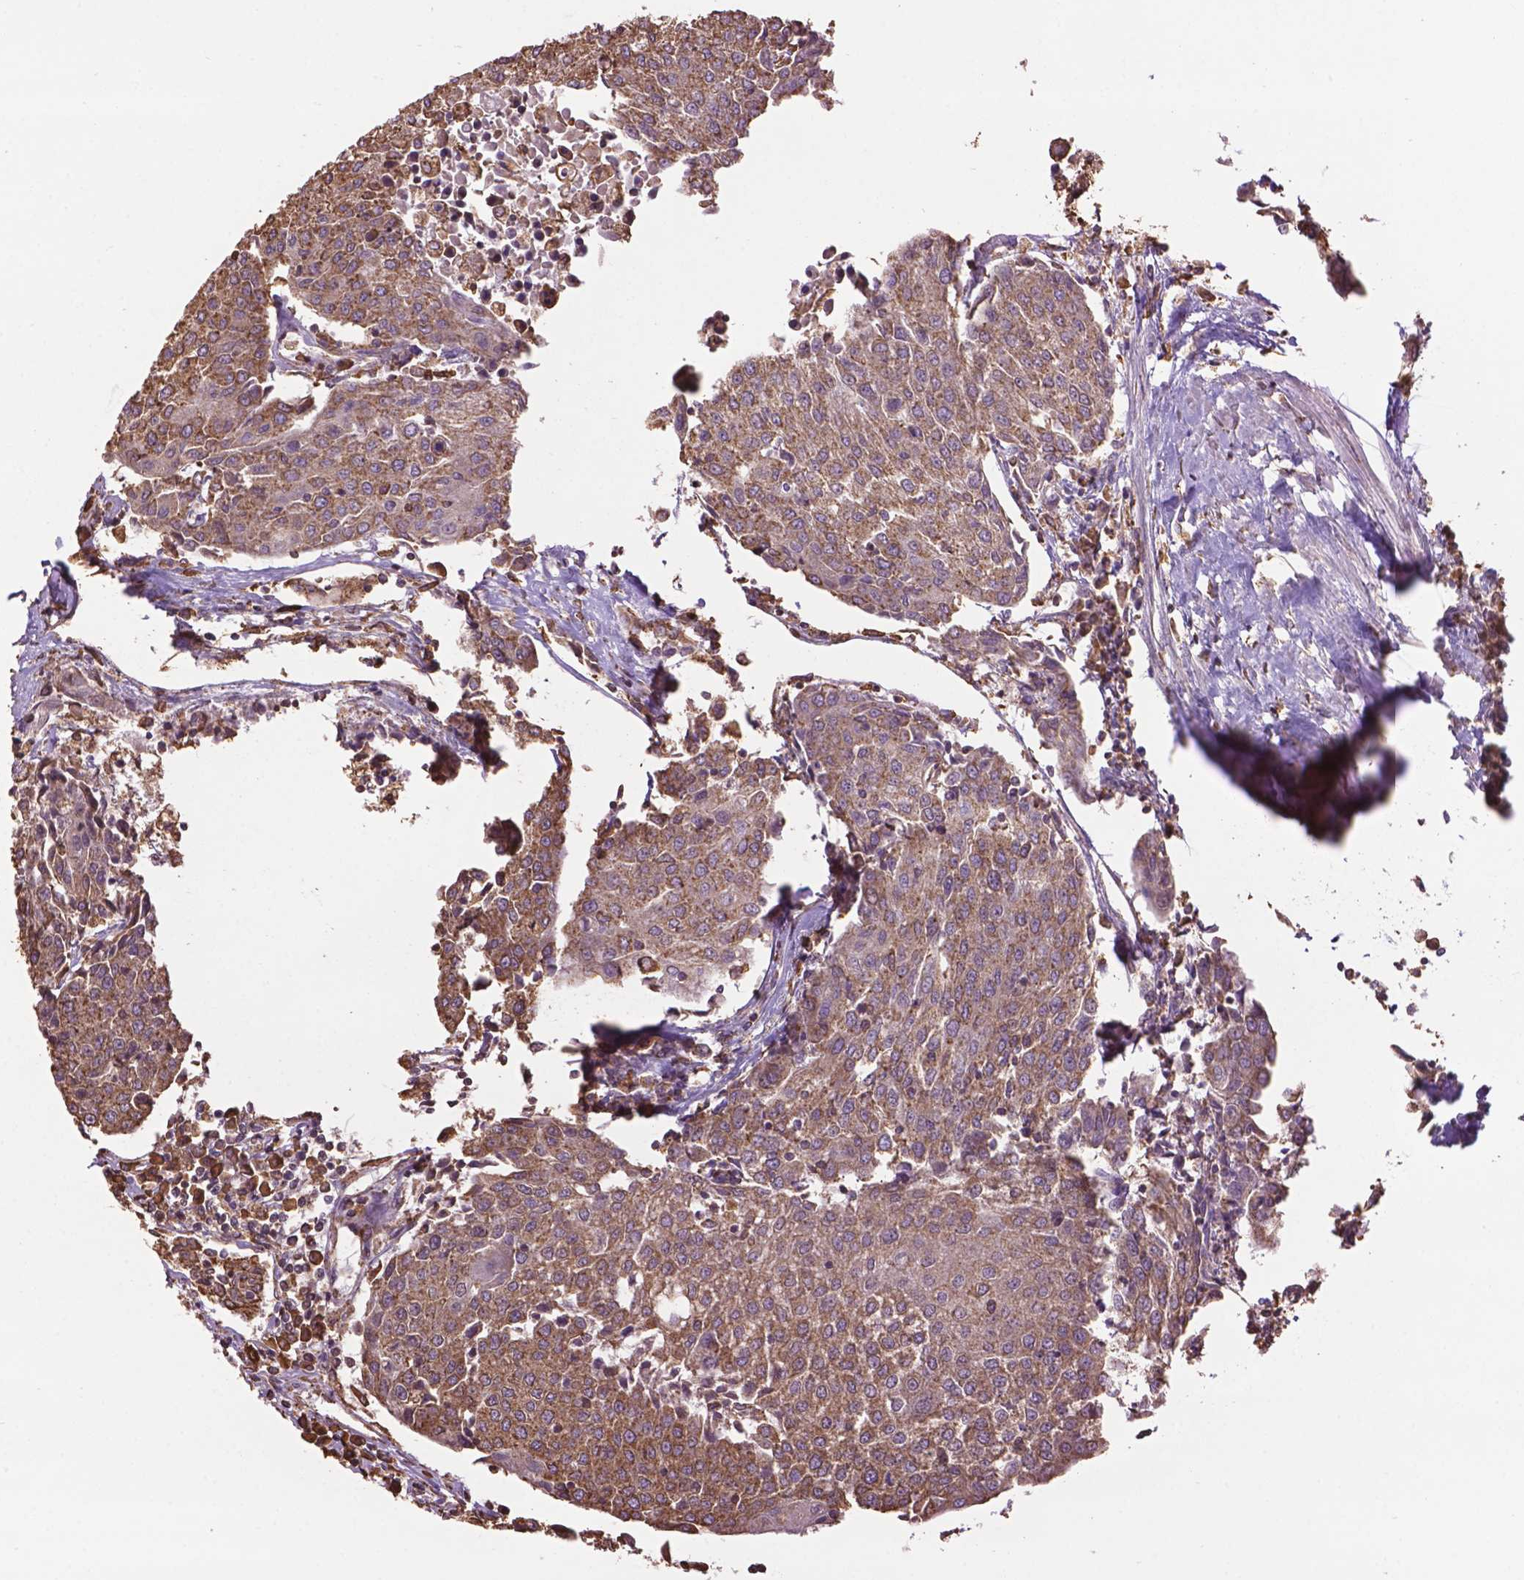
{"staining": {"intensity": "moderate", "quantity": ">75%", "location": "cytoplasmic/membranous"}, "tissue": "urothelial cancer", "cell_type": "Tumor cells", "image_type": "cancer", "snomed": [{"axis": "morphology", "description": "Urothelial carcinoma, High grade"}, {"axis": "topography", "description": "Urinary bladder"}], "caption": "A micrograph of urothelial carcinoma (high-grade) stained for a protein reveals moderate cytoplasmic/membranous brown staining in tumor cells.", "gene": "PPP2R5E", "patient": {"sex": "female", "age": 85}}